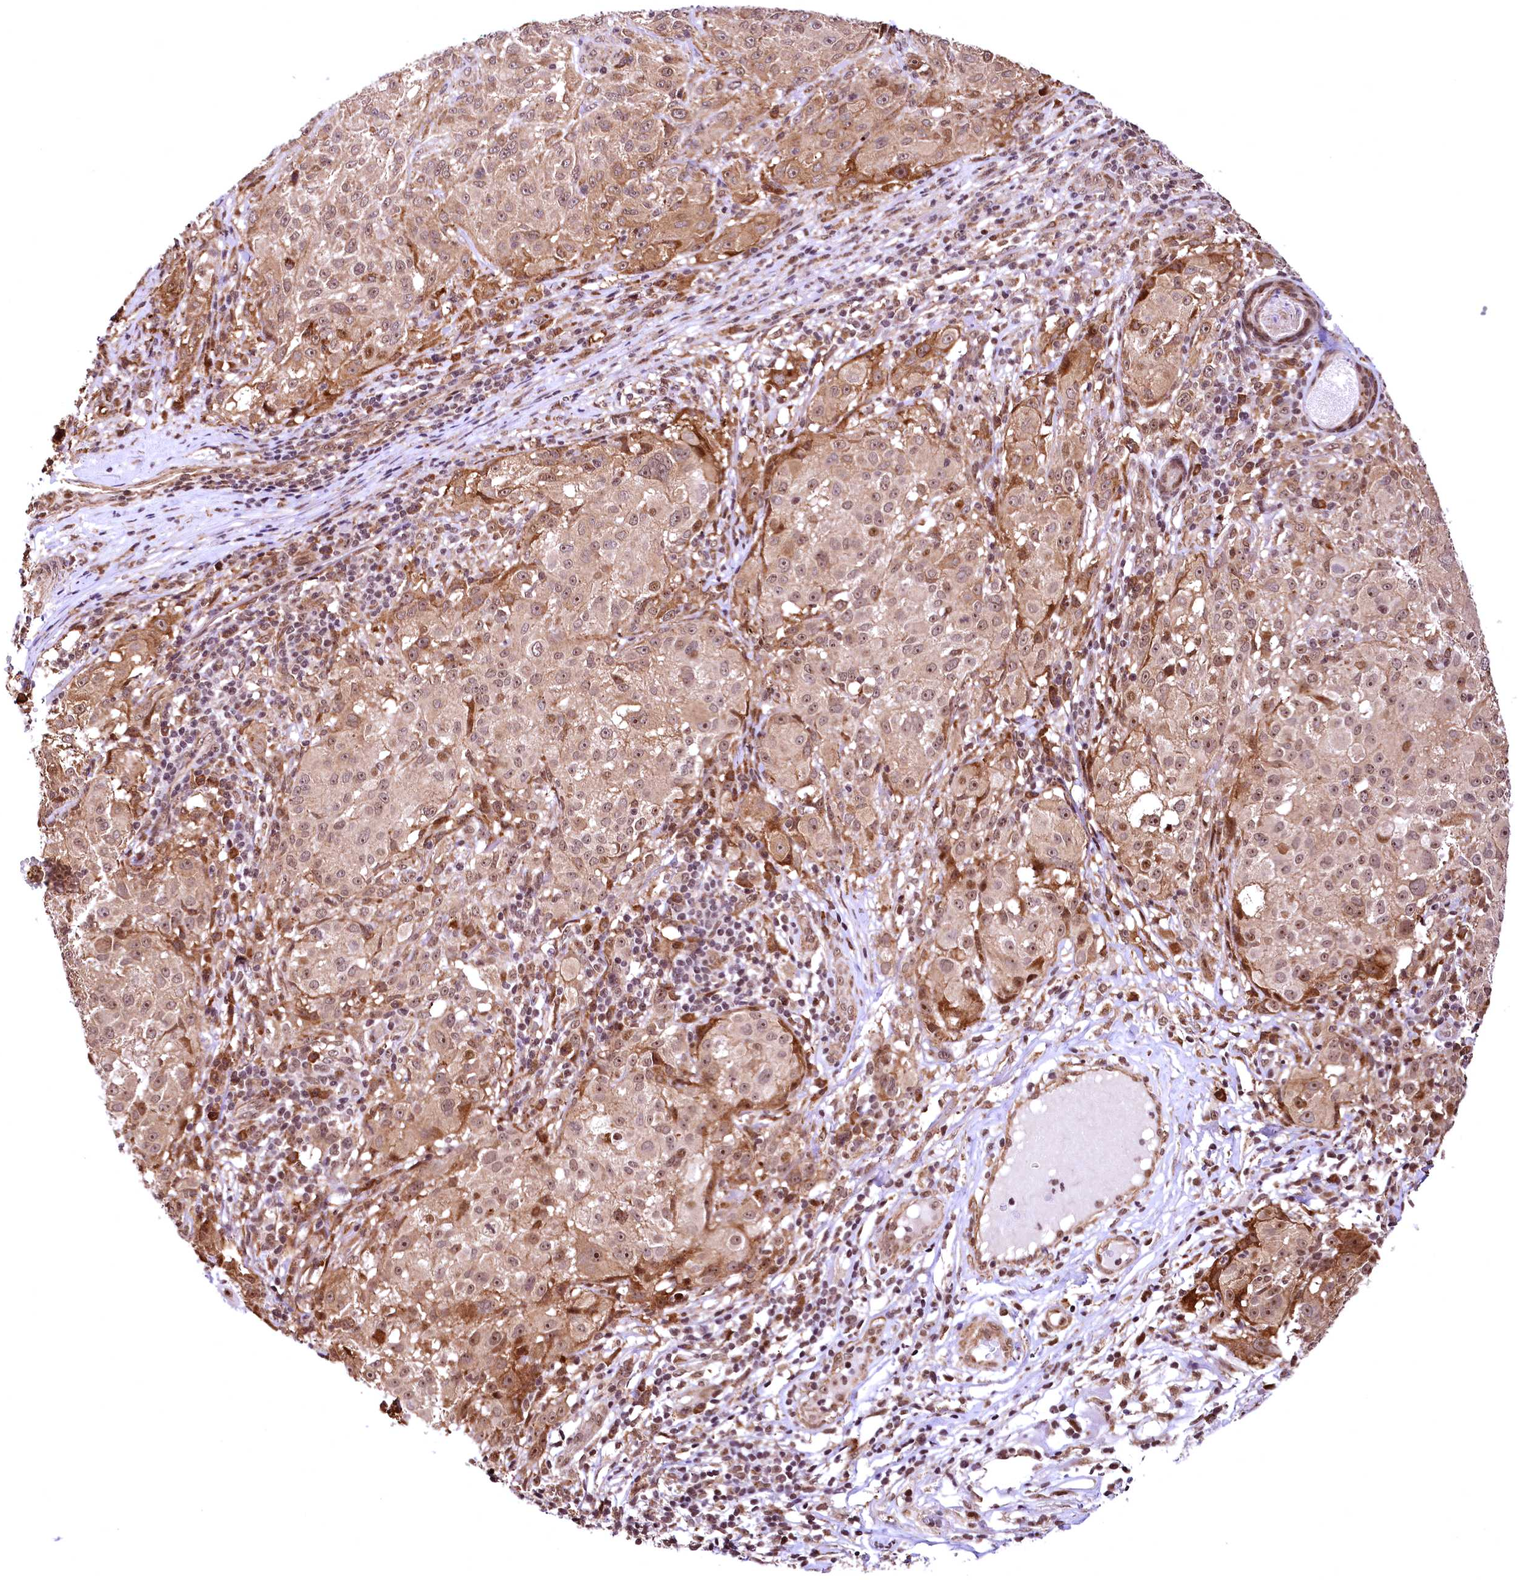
{"staining": {"intensity": "moderate", "quantity": ">75%", "location": "cytoplasmic/membranous,nuclear"}, "tissue": "melanoma", "cell_type": "Tumor cells", "image_type": "cancer", "snomed": [{"axis": "morphology", "description": "Necrosis, NOS"}, {"axis": "morphology", "description": "Malignant melanoma, NOS"}, {"axis": "topography", "description": "Skin"}], "caption": "Tumor cells reveal medium levels of moderate cytoplasmic/membranous and nuclear staining in approximately >75% of cells in malignant melanoma.", "gene": "PDS5B", "patient": {"sex": "female", "age": 87}}